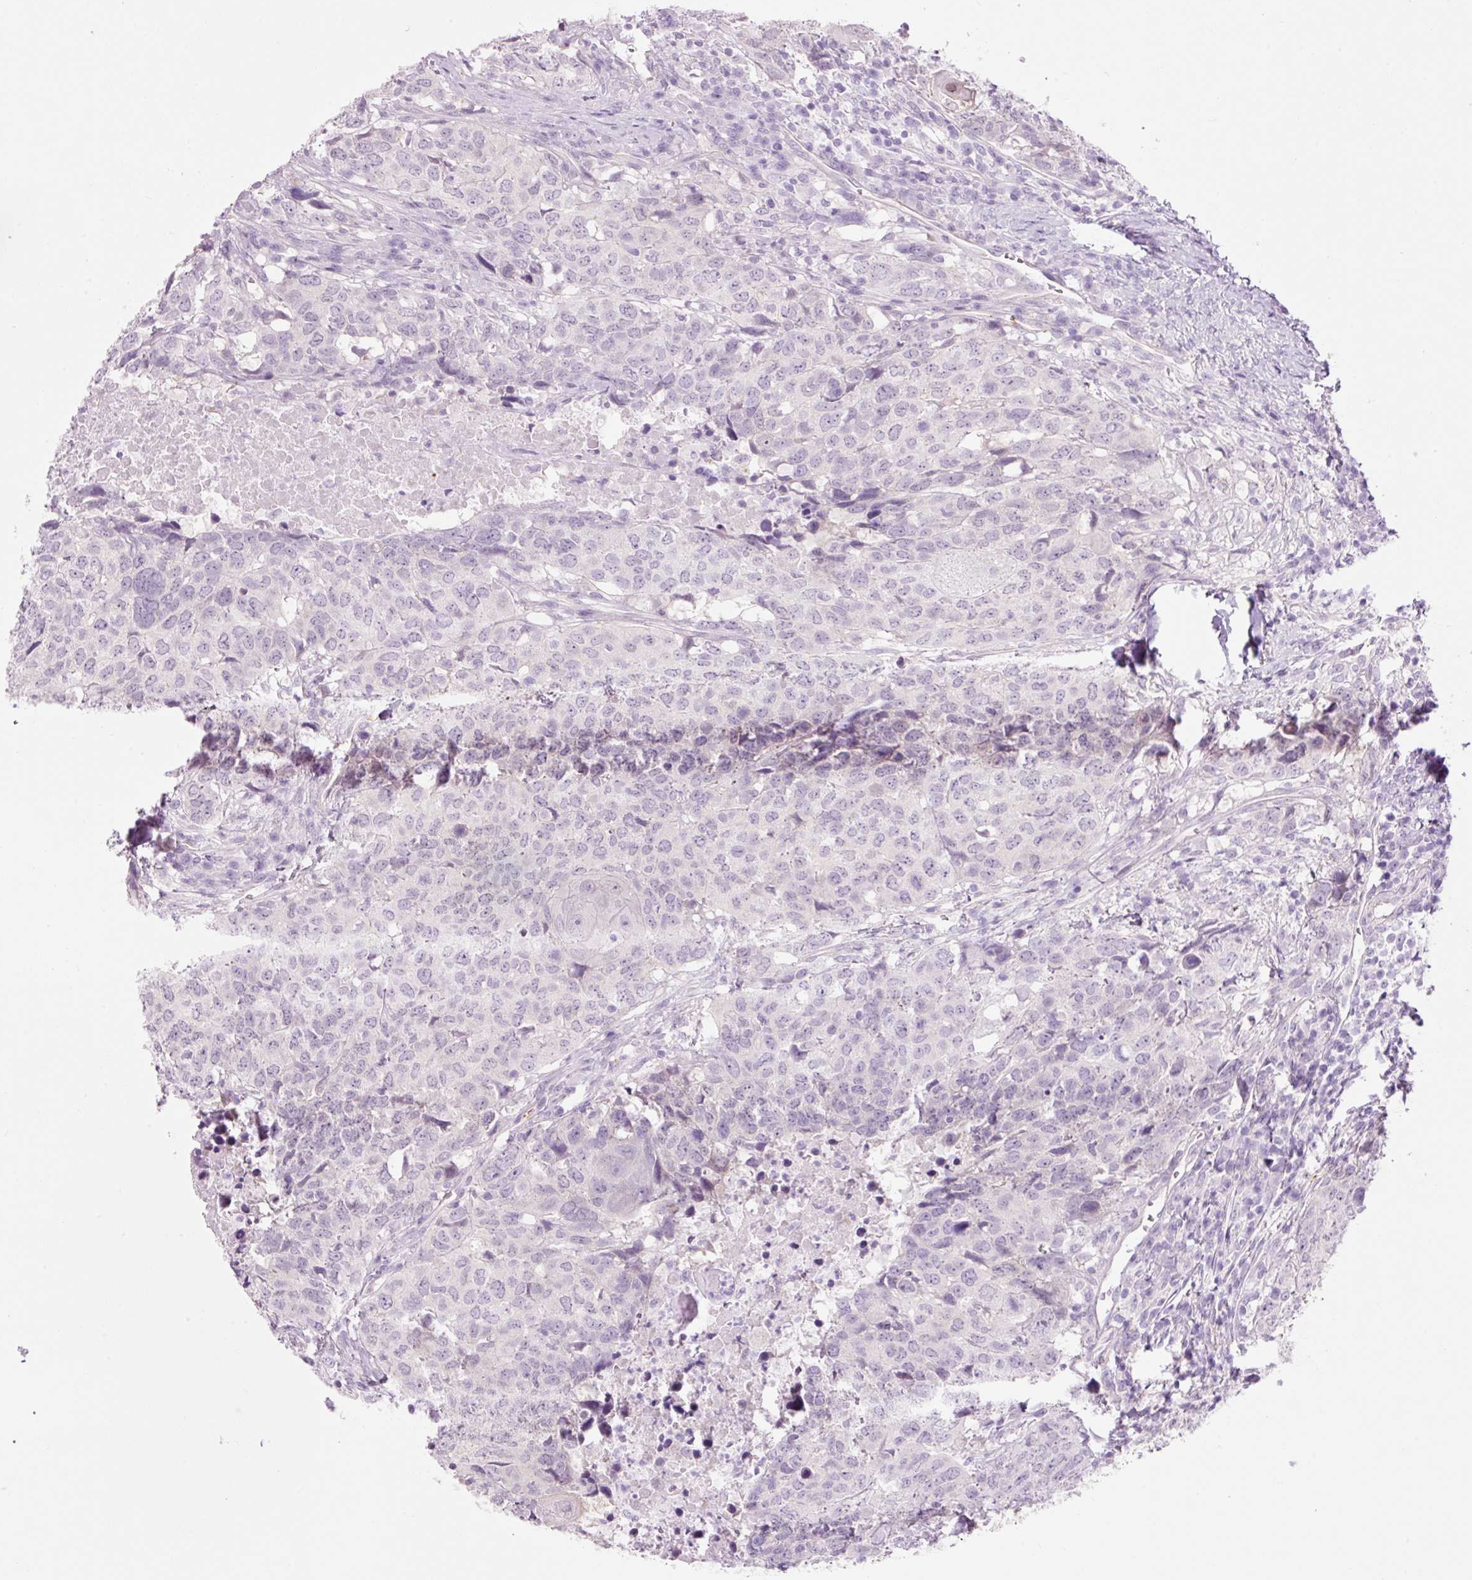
{"staining": {"intensity": "negative", "quantity": "none", "location": "none"}, "tissue": "head and neck cancer", "cell_type": "Tumor cells", "image_type": "cancer", "snomed": [{"axis": "morphology", "description": "Normal tissue, NOS"}, {"axis": "morphology", "description": "Squamous cell carcinoma, NOS"}, {"axis": "topography", "description": "Skeletal muscle"}, {"axis": "topography", "description": "Vascular tissue"}, {"axis": "topography", "description": "Peripheral nerve tissue"}, {"axis": "topography", "description": "Head-Neck"}], "caption": "Tumor cells show no significant protein staining in head and neck cancer. Nuclei are stained in blue.", "gene": "HSPA4L", "patient": {"sex": "male", "age": 66}}